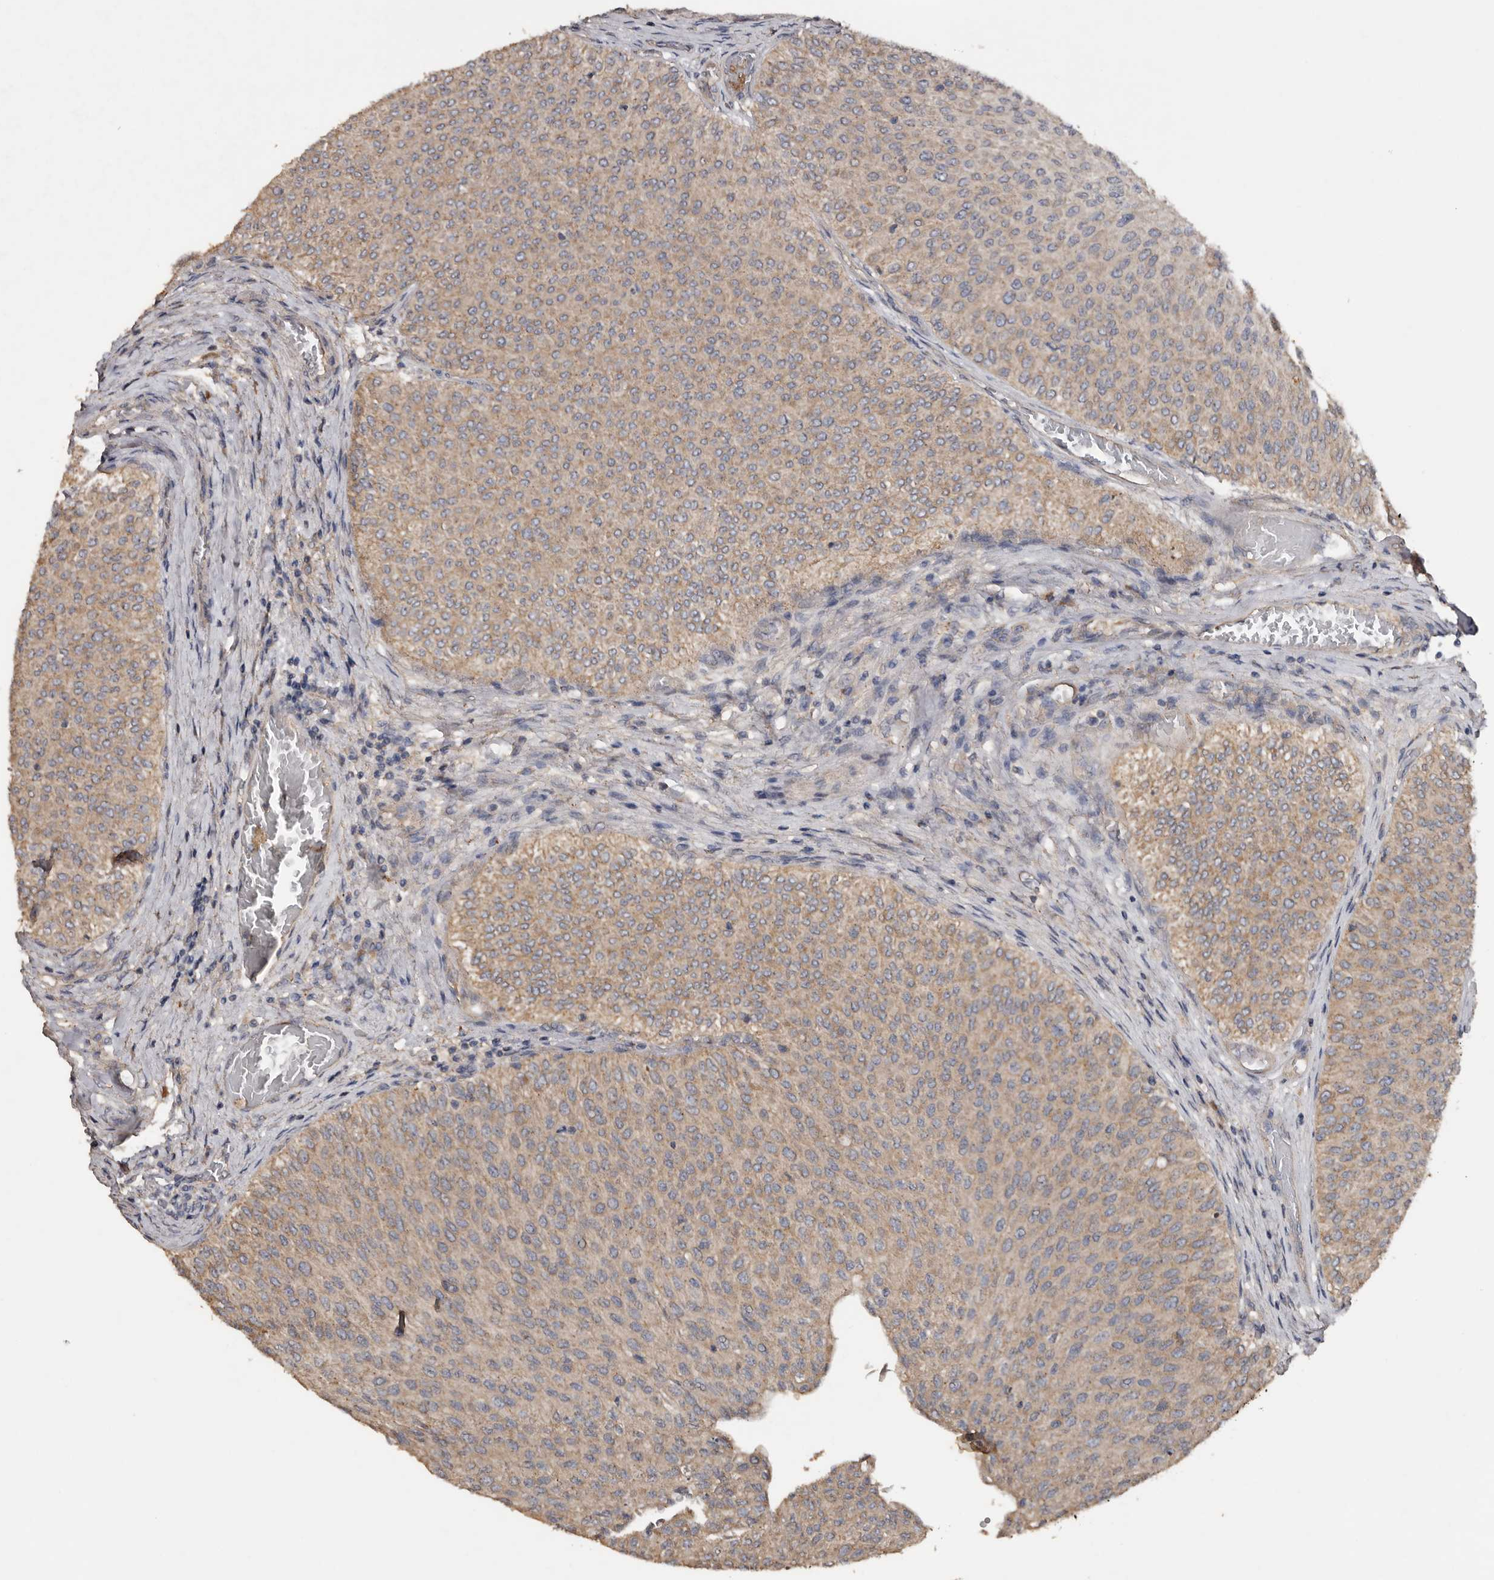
{"staining": {"intensity": "weak", "quantity": "25%-75%", "location": "cytoplasmic/membranous"}, "tissue": "urothelial cancer", "cell_type": "Tumor cells", "image_type": "cancer", "snomed": [{"axis": "morphology", "description": "Urothelial carcinoma, Low grade"}, {"axis": "topography", "description": "Urinary bladder"}], "caption": "Tumor cells display low levels of weak cytoplasmic/membranous staining in approximately 25%-75% of cells in human urothelial cancer.", "gene": "HYAL4", "patient": {"sex": "male", "age": 78}}